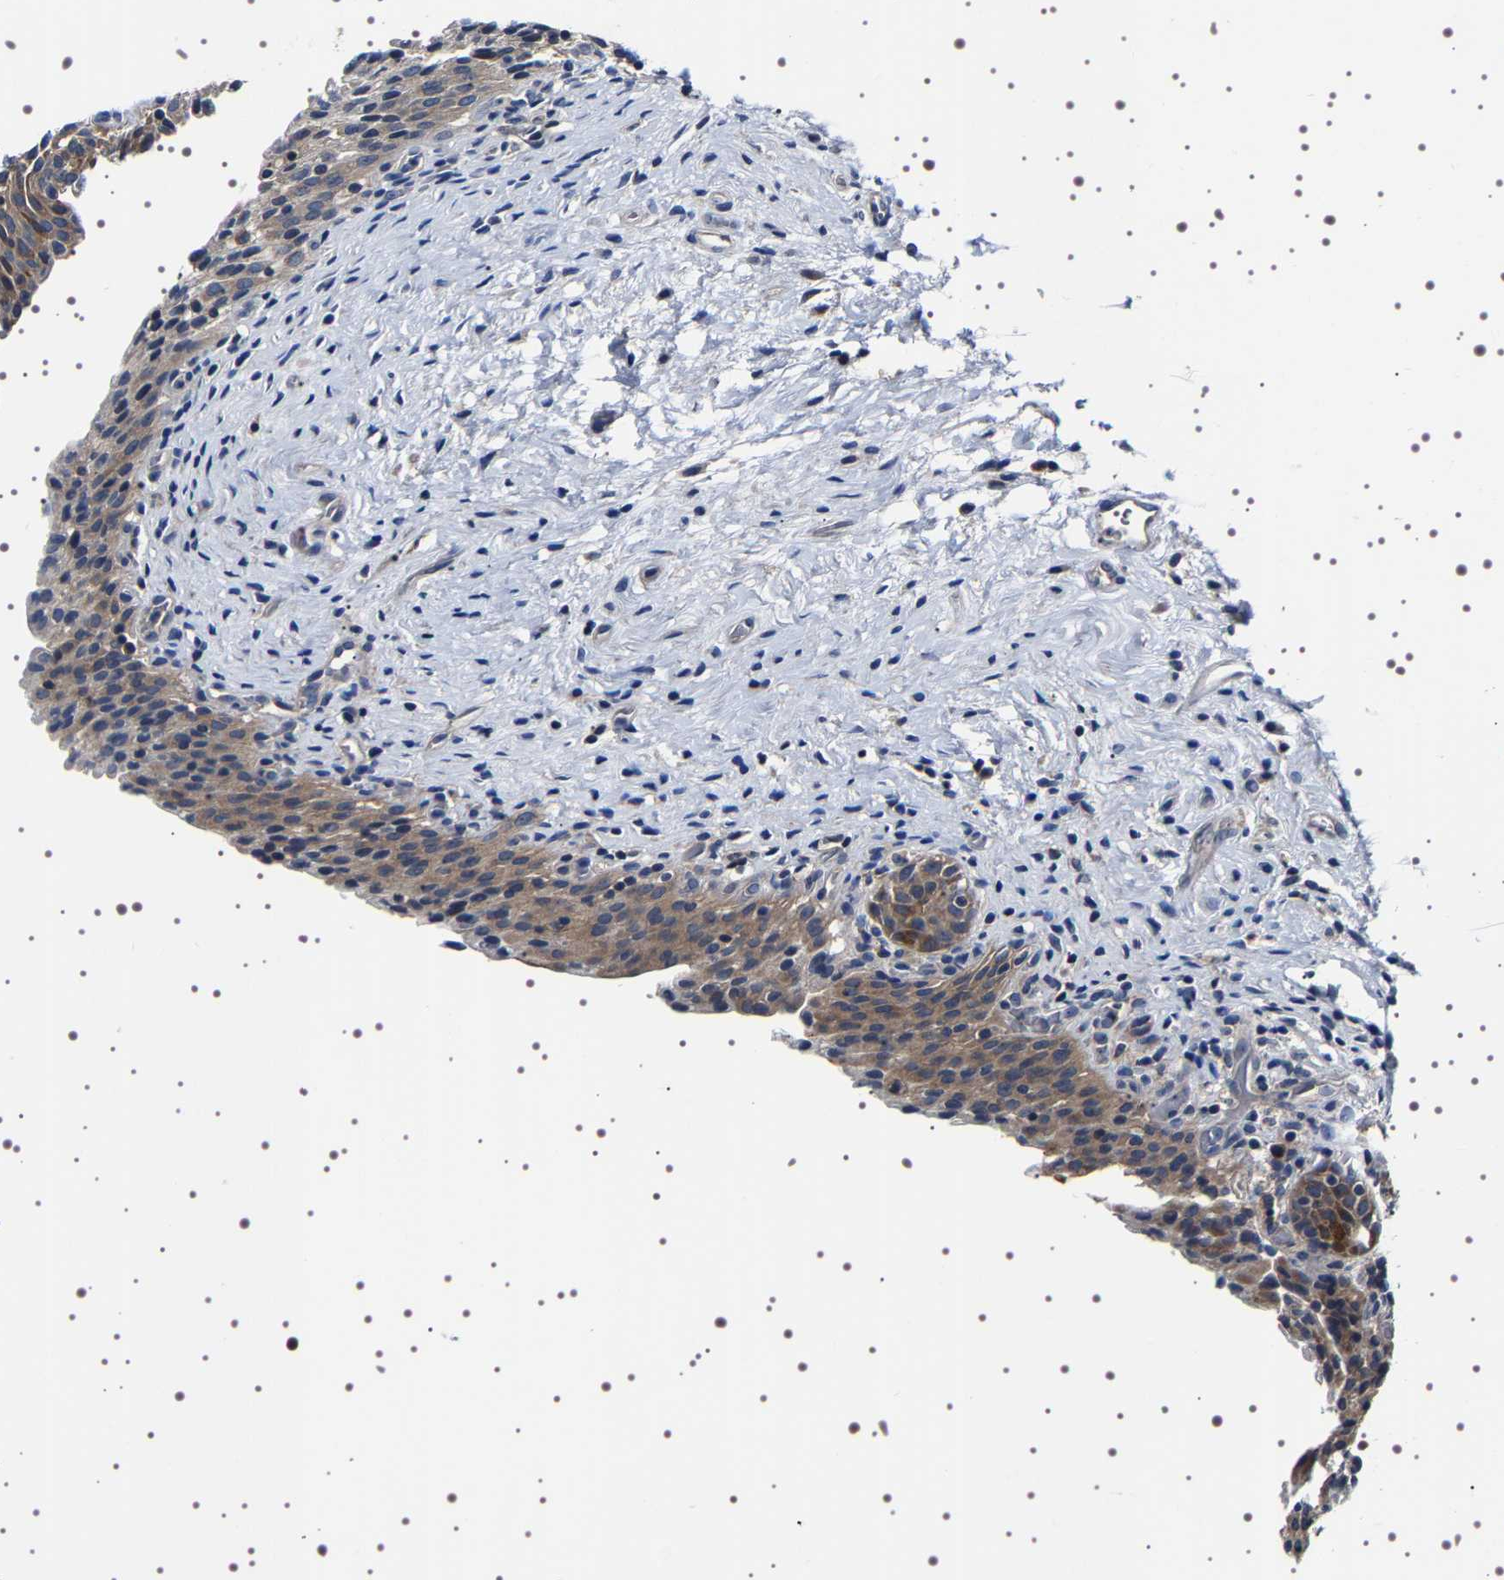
{"staining": {"intensity": "moderate", "quantity": ">75%", "location": "cytoplasmic/membranous"}, "tissue": "urinary bladder", "cell_type": "Urothelial cells", "image_type": "normal", "snomed": [{"axis": "morphology", "description": "Normal tissue, NOS"}, {"axis": "topography", "description": "Urinary bladder"}], "caption": "The image displays a brown stain indicating the presence of a protein in the cytoplasmic/membranous of urothelial cells in urinary bladder.", "gene": "TARBP1", "patient": {"sex": "male", "age": 51}}